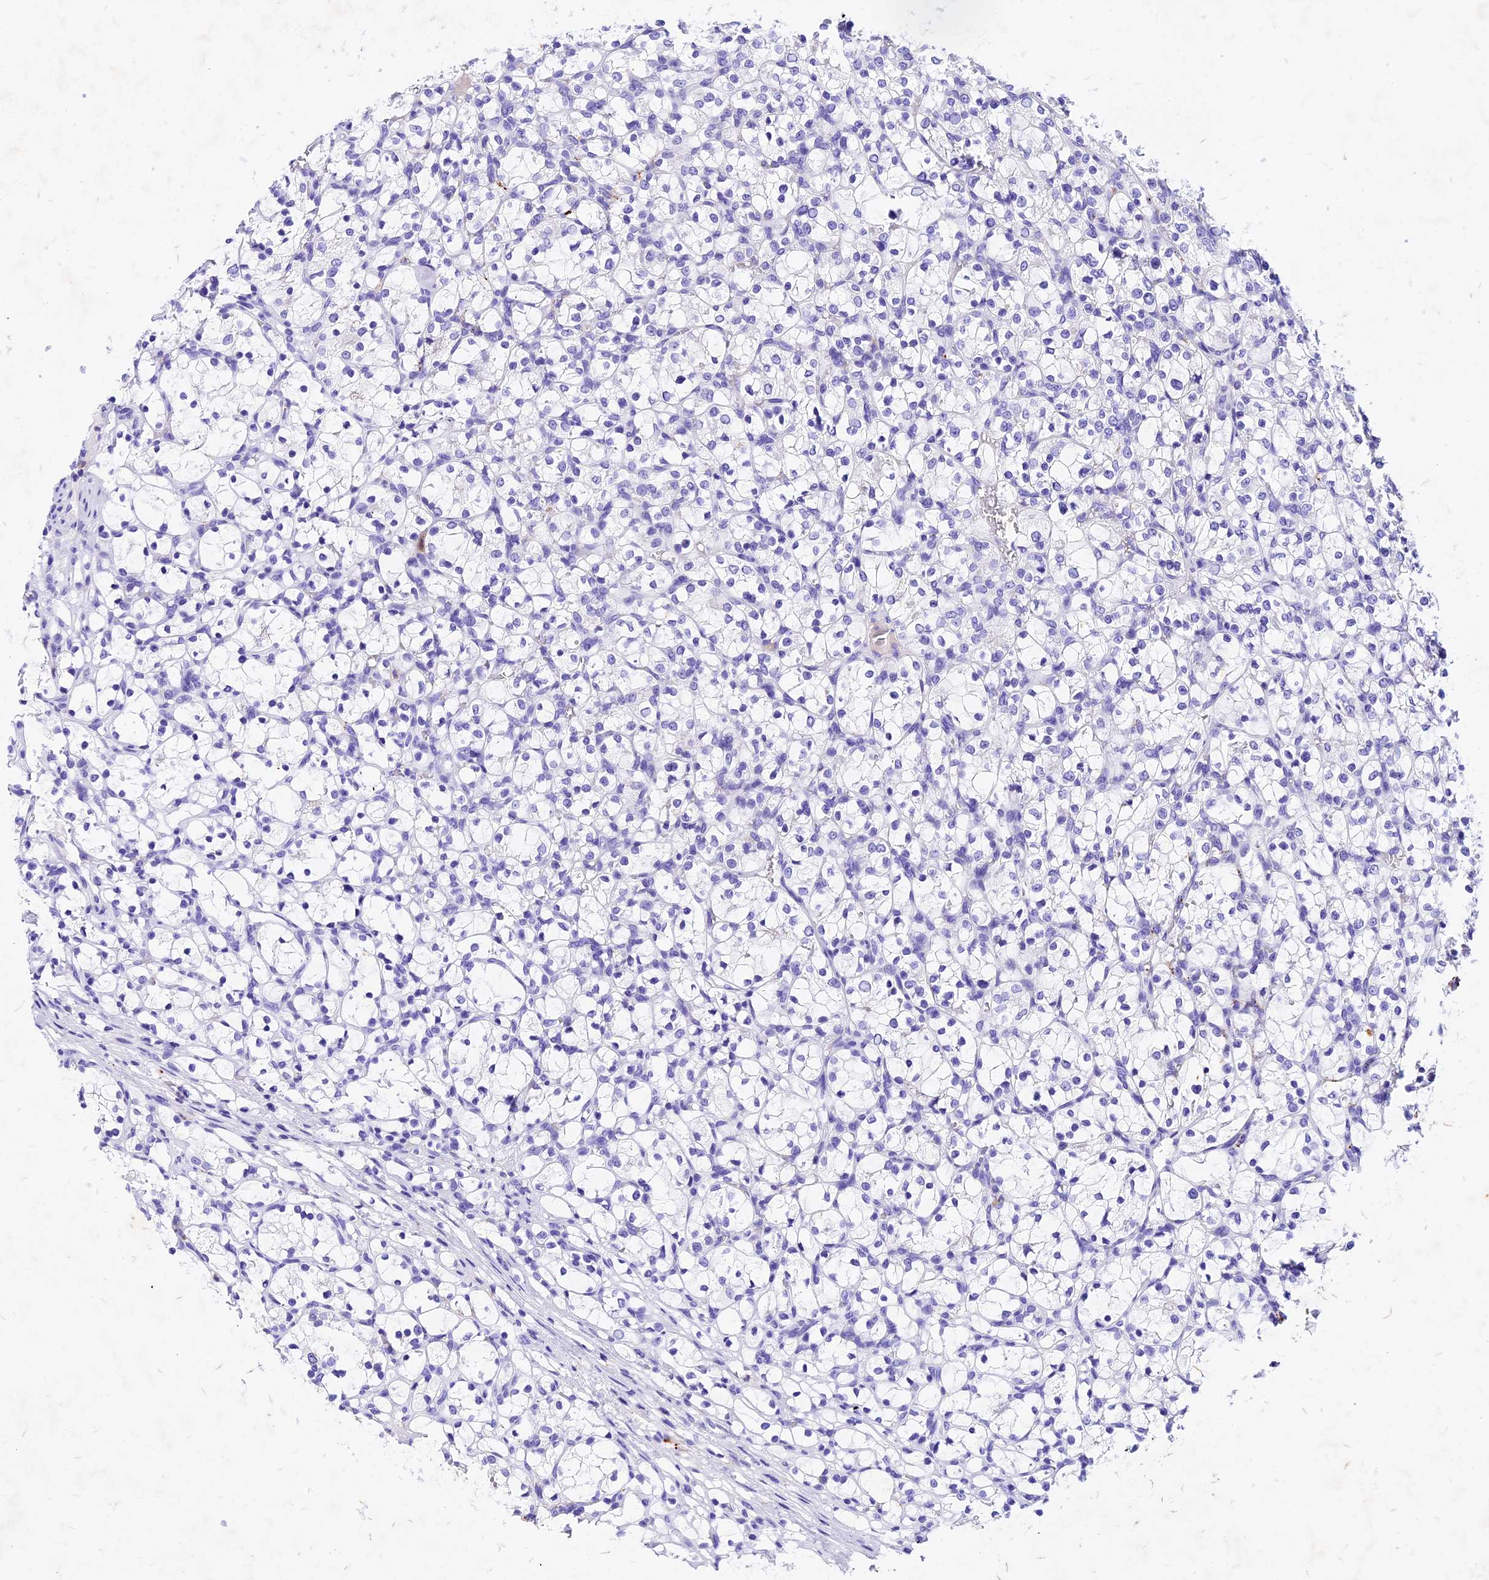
{"staining": {"intensity": "negative", "quantity": "none", "location": "none"}, "tissue": "renal cancer", "cell_type": "Tumor cells", "image_type": "cancer", "snomed": [{"axis": "morphology", "description": "Adenocarcinoma, NOS"}, {"axis": "topography", "description": "Kidney"}], "caption": "Immunohistochemistry of adenocarcinoma (renal) exhibits no positivity in tumor cells.", "gene": "PSG11", "patient": {"sex": "female", "age": 69}}